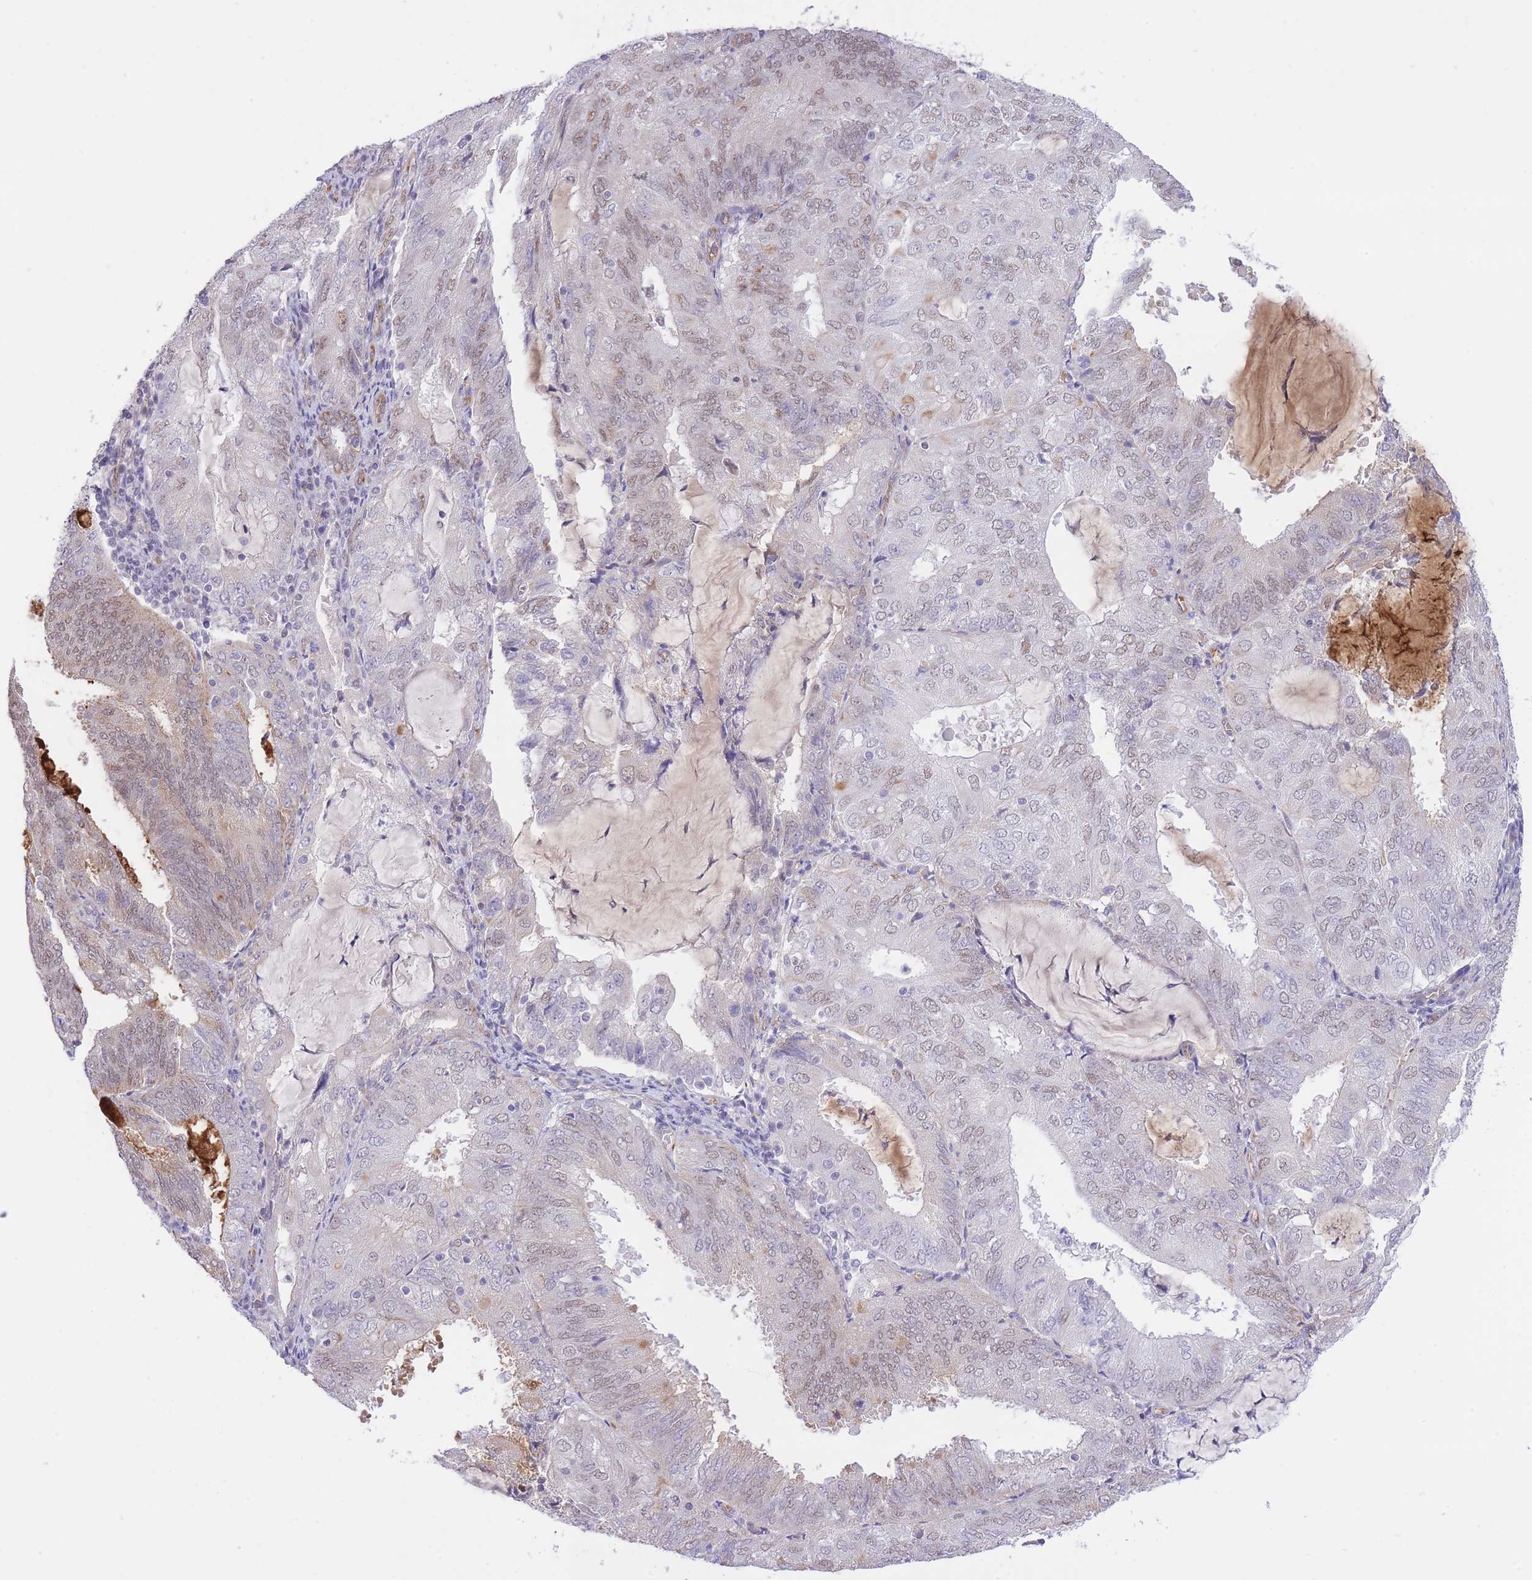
{"staining": {"intensity": "weak", "quantity": "25%-75%", "location": "nuclear"}, "tissue": "endometrial cancer", "cell_type": "Tumor cells", "image_type": "cancer", "snomed": [{"axis": "morphology", "description": "Adenocarcinoma, NOS"}, {"axis": "topography", "description": "Endometrium"}], "caption": "Protein expression analysis of endometrial cancer (adenocarcinoma) shows weak nuclear expression in about 25%-75% of tumor cells.", "gene": "MEIOSIN", "patient": {"sex": "female", "age": 81}}